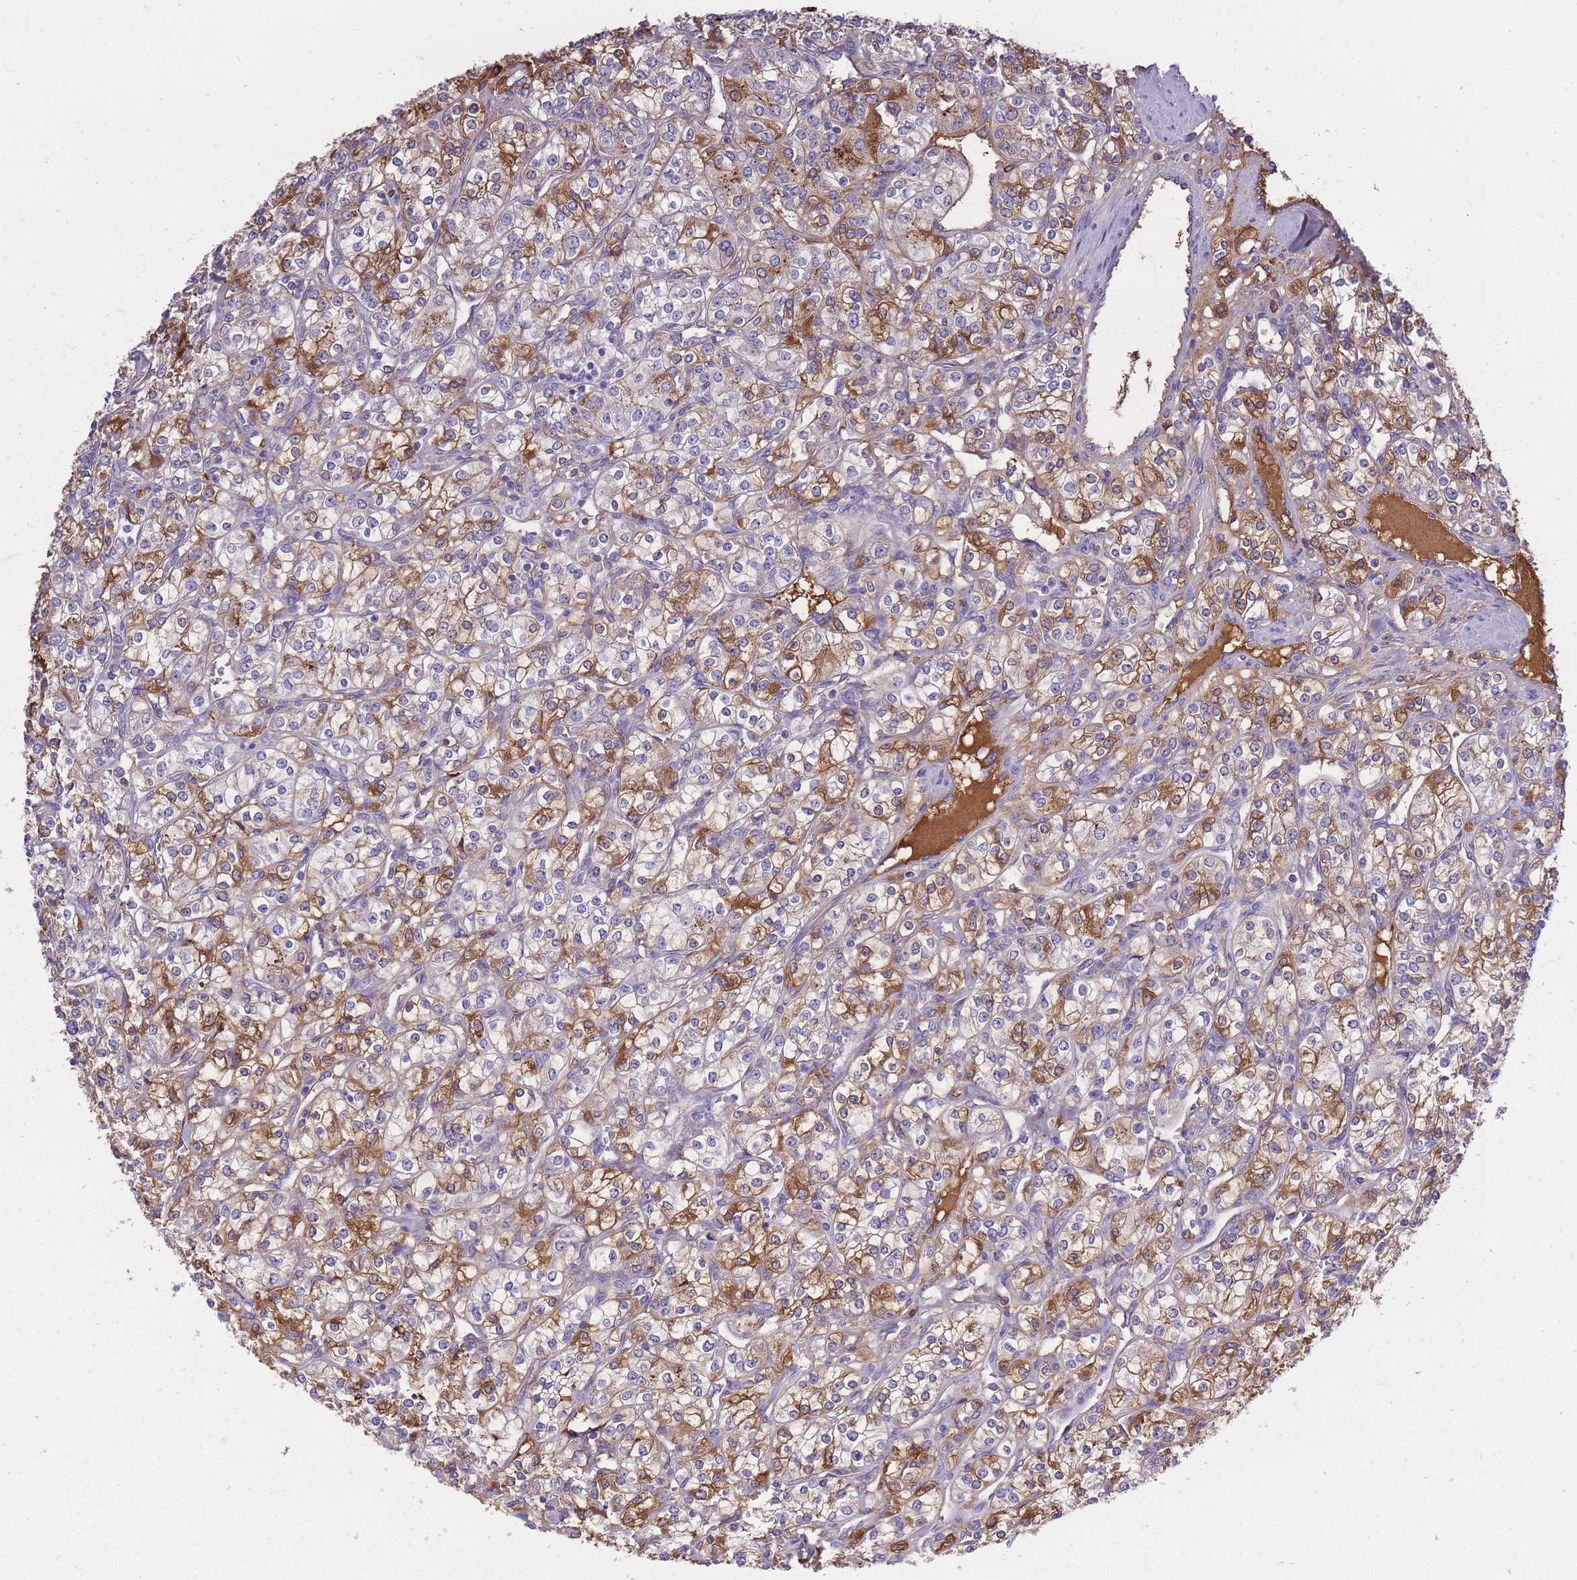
{"staining": {"intensity": "moderate", "quantity": "25%-75%", "location": "cytoplasmic/membranous"}, "tissue": "renal cancer", "cell_type": "Tumor cells", "image_type": "cancer", "snomed": [{"axis": "morphology", "description": "Adenocarcinoma, NOS"}, {"axis": "topography", "description": "Kidney"}], "caption": "Tumor cells reveal moderate cytoplasmic/membranous expression in approximately 25%-75% of cells in renal adenocarcinoma.", "gene": "IGKV1D-42", "patient": {"sex": "male", "age": 77}}